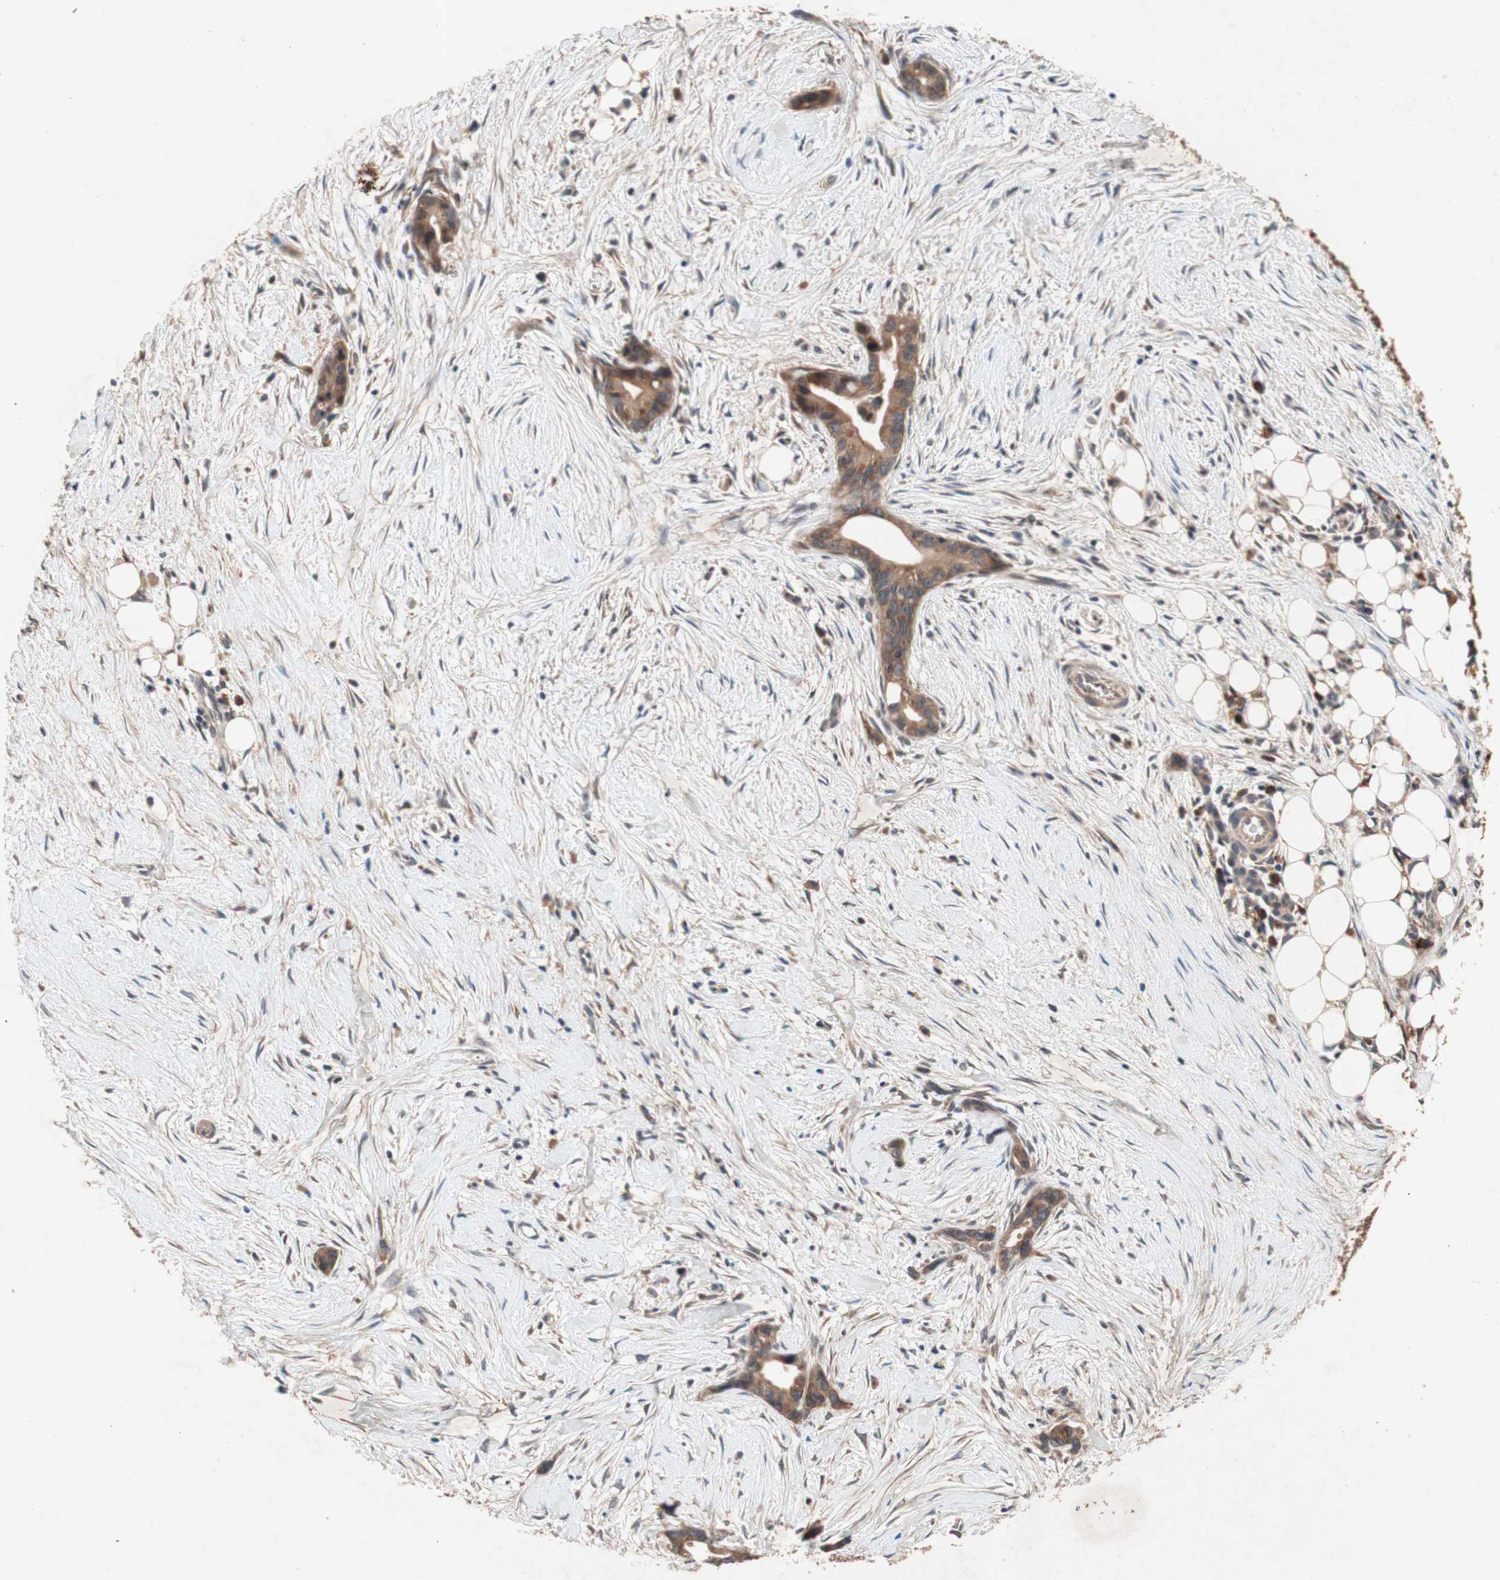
{"staining": {"intensity": "moderate", "quantity": ">75%", "location": "cytoplasmic/membranous"}, "tissue": "liver cancer", "cell_type": "Tumor cells", "image_type": "cancer", "snomed": [{"axis": "morphology", "description": "Cholangiocarcinoma"}, {"axis": "topography", "description": "Liver"}], "caption": "Immunohistochemical staining of human liver cancer (cholangiocarcinoma) demonstrates medium levels of moderate cytoplasmic/membranous protein positivity in about >75% of tumor cells.", "gene": "DDOST", "patient": {"sex": "female", "age": 55}}